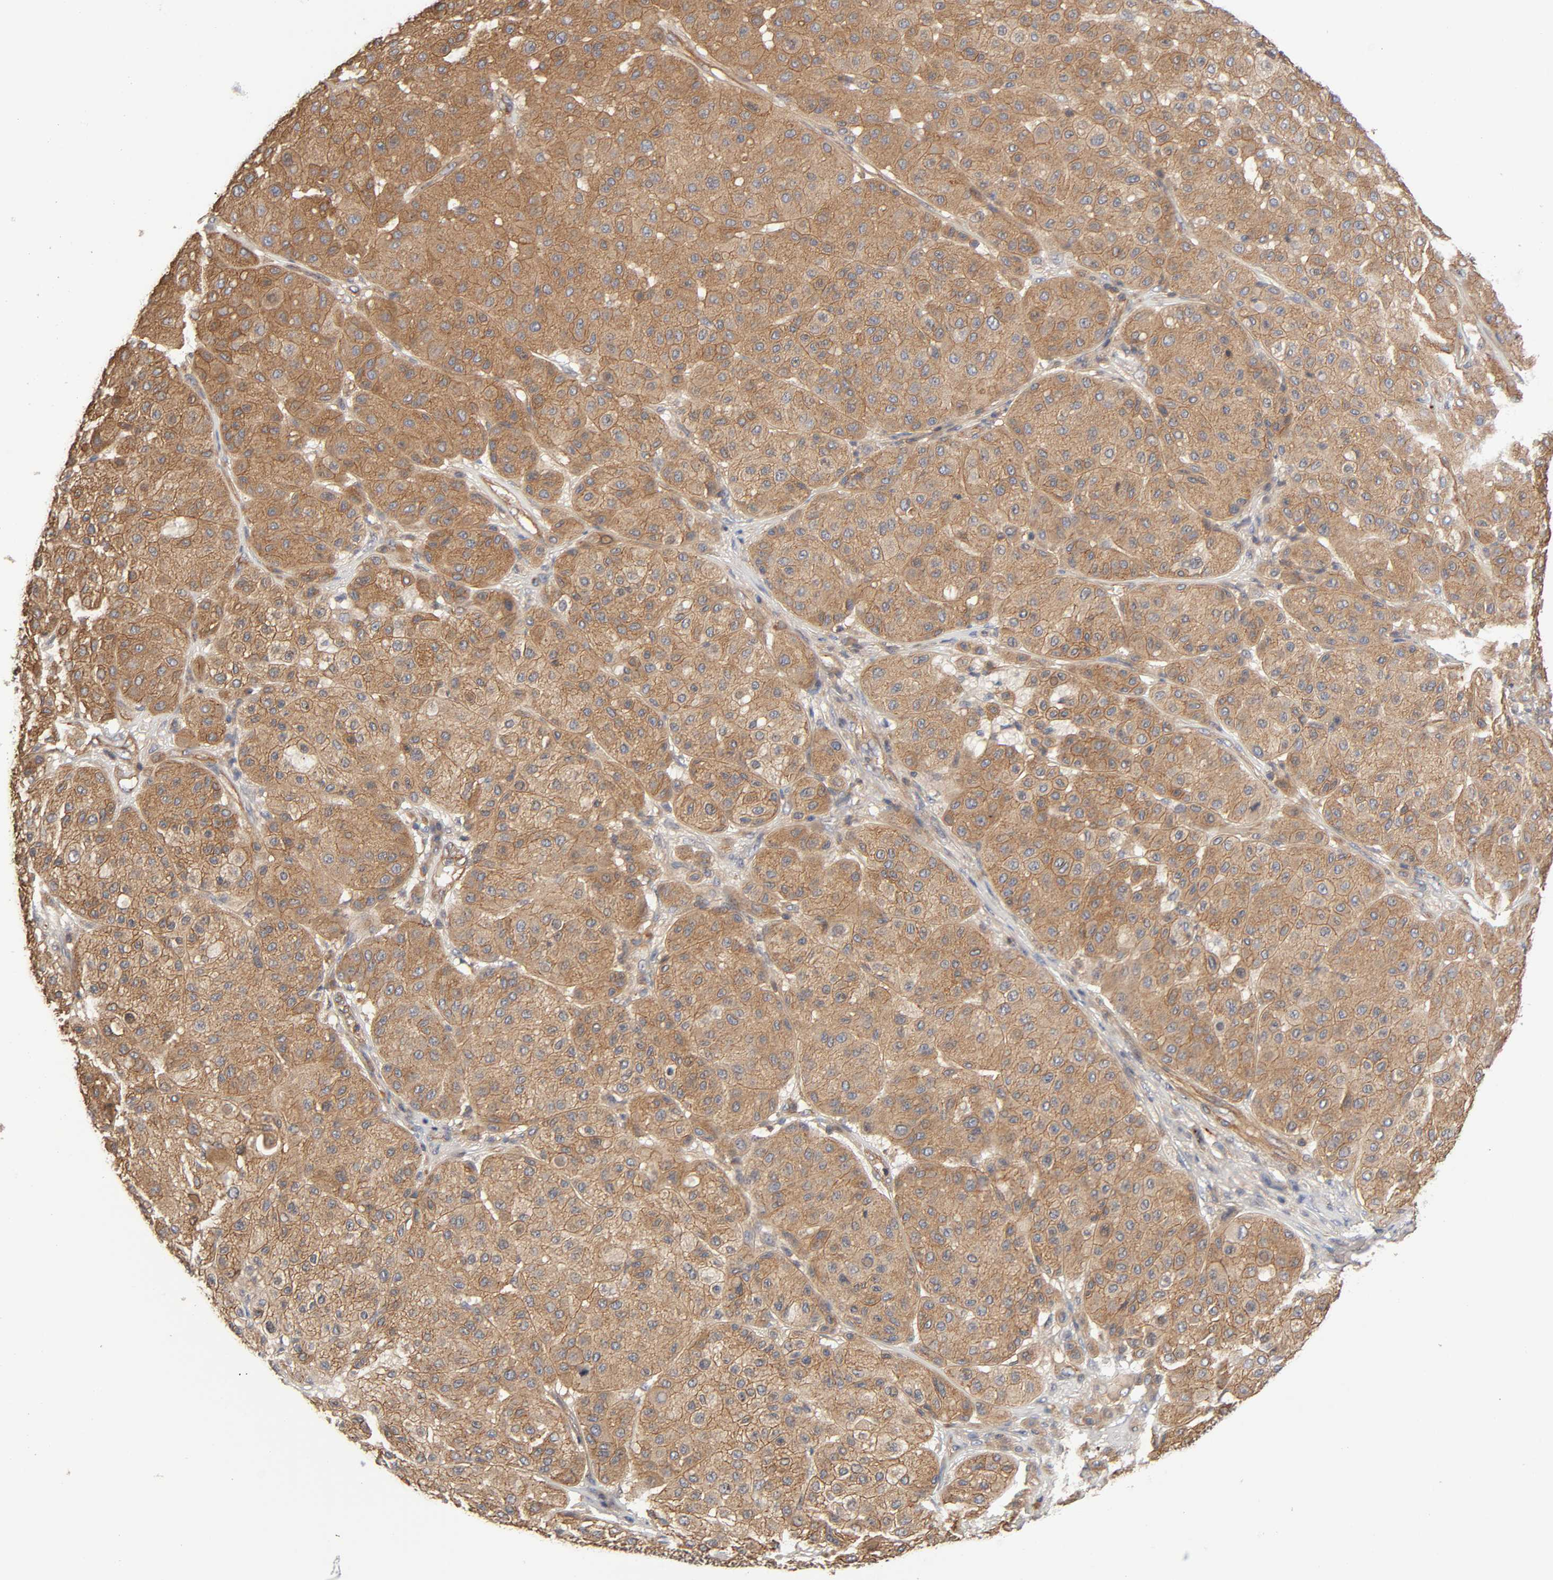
{"staining": {"intensity": "moderate", "quantity": ">75%", "location": "cytoplasmic/membranous"}, "tissue": "melanoma", "cell_type": "Tumor cells", "image_type": "cancer", "snomed": [{"axis": "morphology", "description": "Normal tissue, NOS"}, {"axis": "morphology", "description": "Malignant melanoma, Metastatic site"}, {"axis": "topography", "description": "Skin"}], "caption": "Protein expression analysis of malignant melanoma (metastatic site) displays moderate cytoplasmic/membranous expression in about >75% of tumor cells.", "gene": "LAMTOR2", "patient": {"sex": "male", "age": 41}}